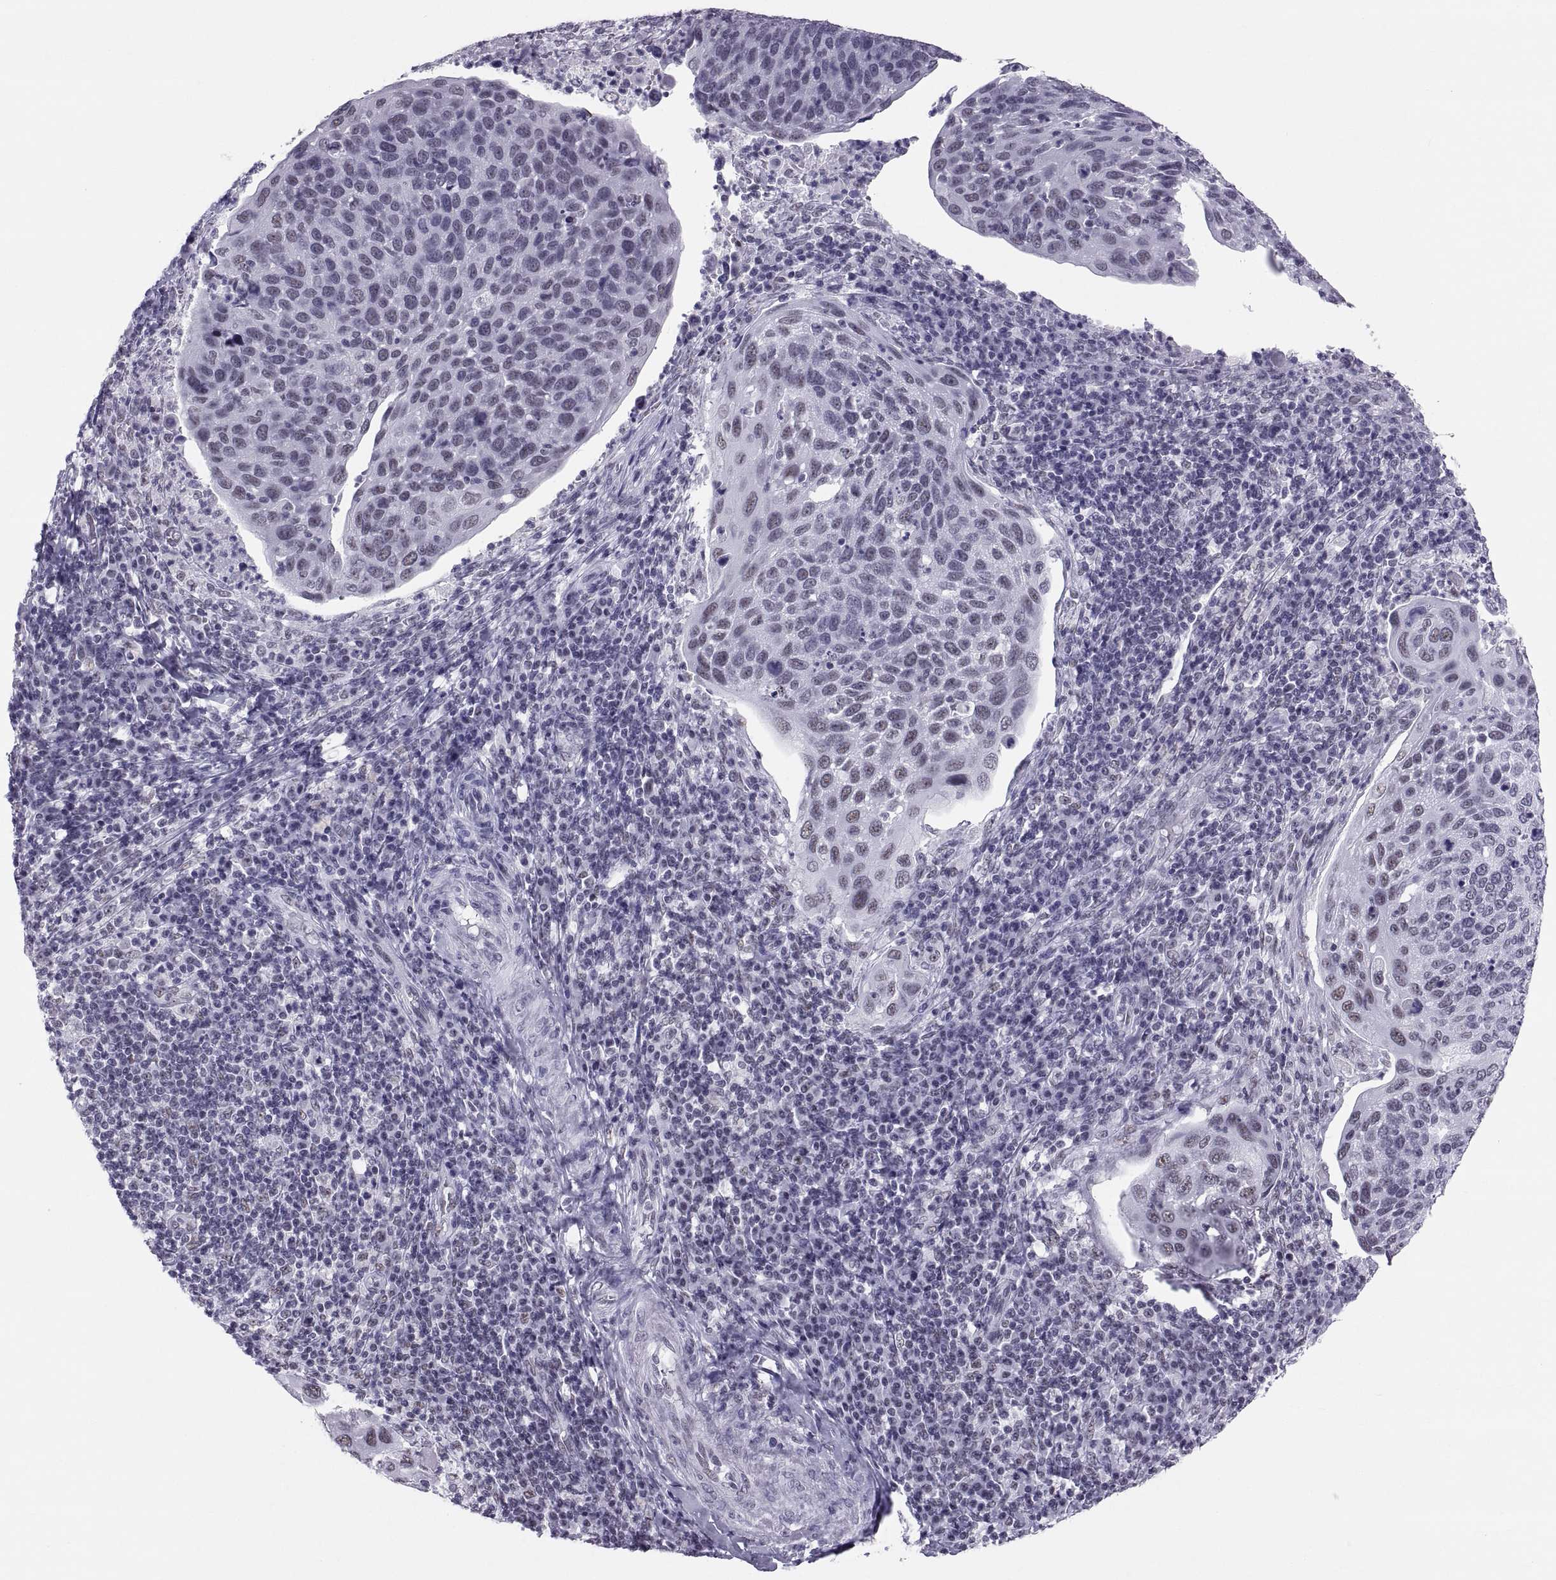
{"staining": {"intensity": "negative", "quantity": "none", "location": "none"}, "tissue": "cervical cancer", "cell_type": "Tumor cells", "image_type": "cancer", "snomed": [{"axis": "morphology", "description": "Squamous cell carcinoma, NOS"}, {"axis": "topography", "description": "Cervix"}], "caption": "Micrograph shows no significant protein expression in tumor cells of cervical squamous cell carcinoma. (Stains: DAB immunohistochemistry with hematoxylin counter stain, Microscopy: brightfield microscopy at high magnification).", "gene": "NEUROD6", "patient": {"sex": "female", "age": 54}}